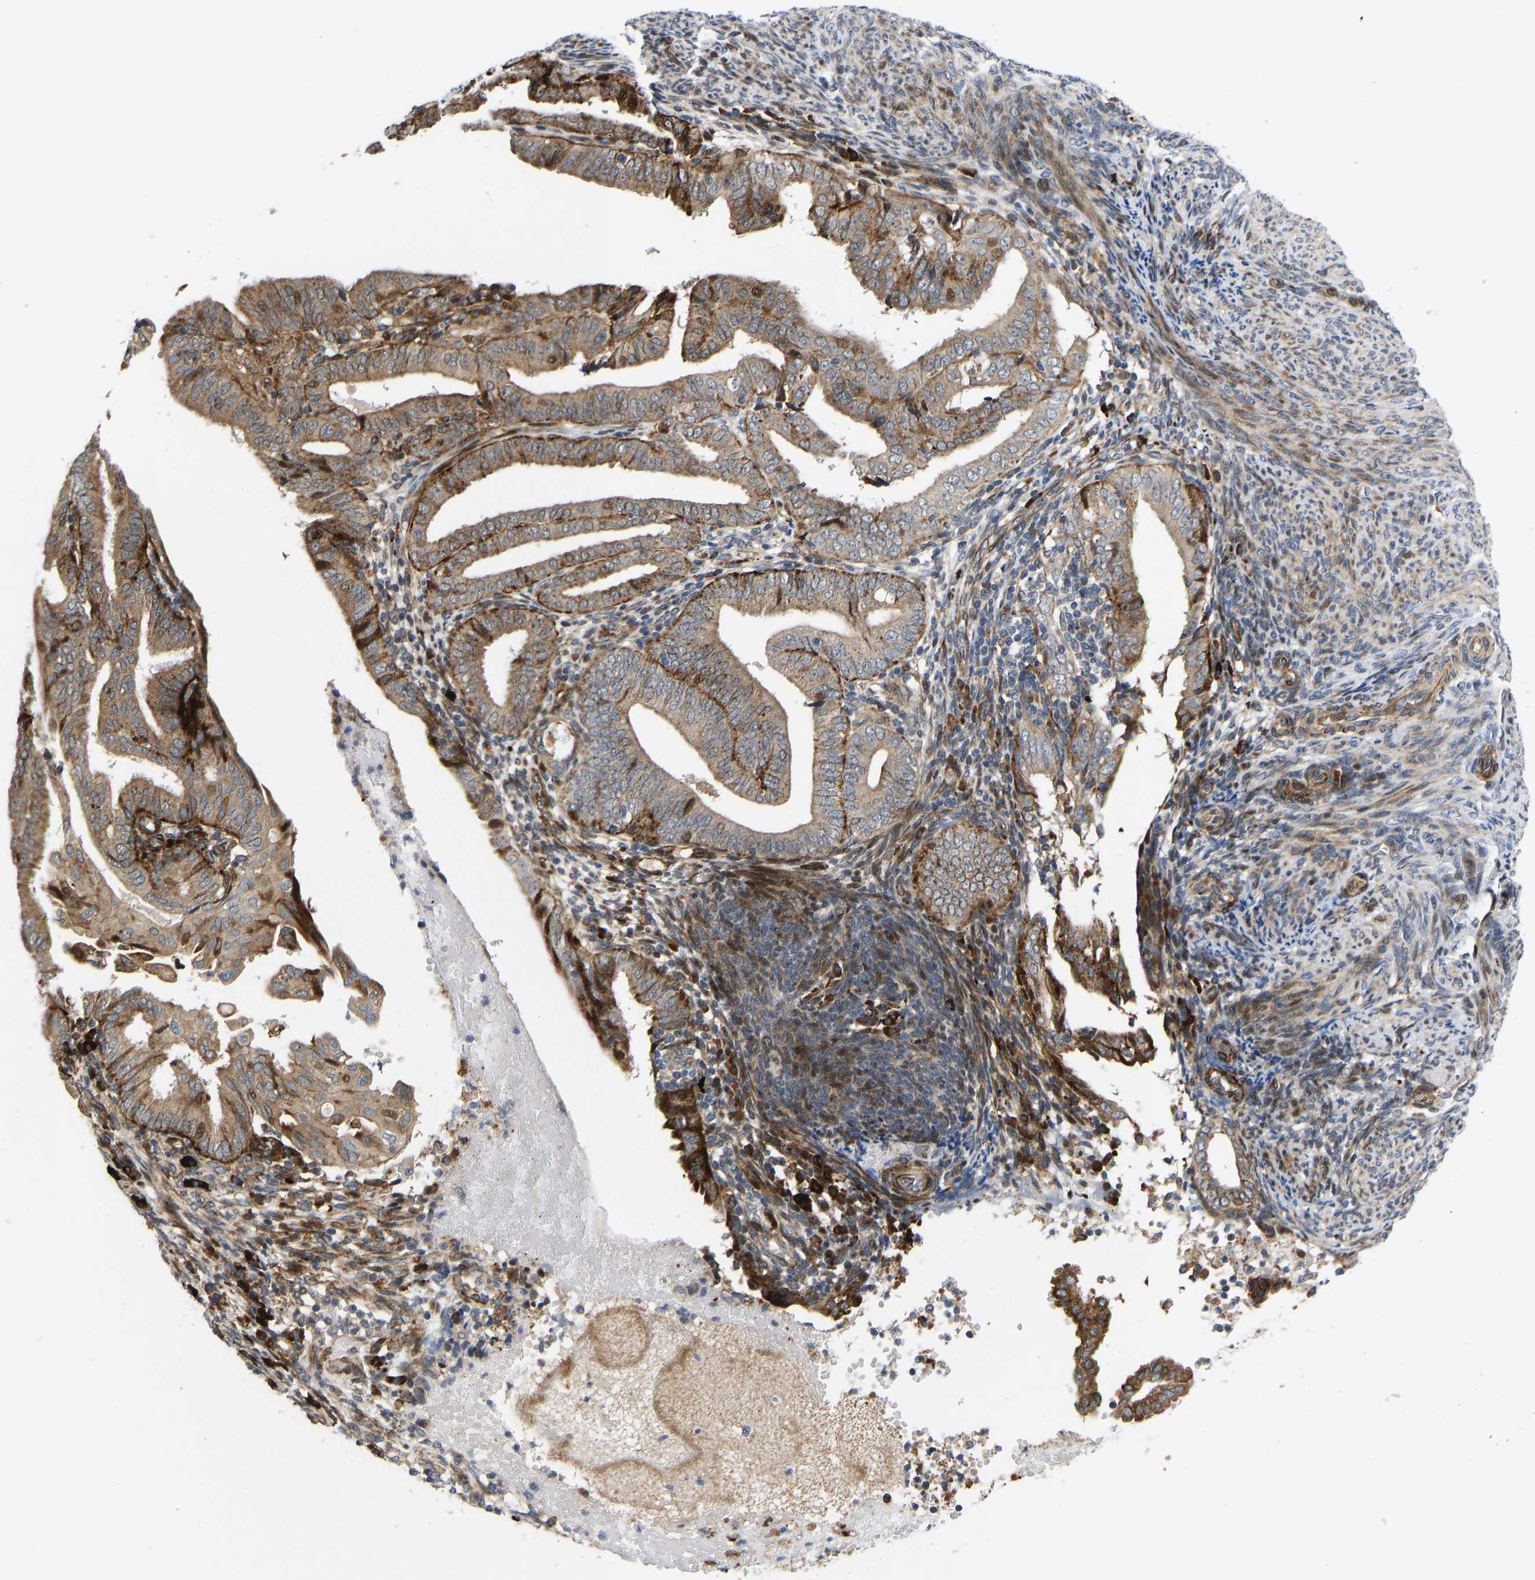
{"staining": {"intensity": "moderate", "quantity": ">75%", "location": "cytoplasmic/membranous,nuclear"}, "tissue": "endometrial cancer", "cell_type": "Tumor cells", "image_type": "cancer", "snomed": [{"axis": "morphology", "description": "Adenocarcinoma, NOS"}, {"axis": "topography", "description": "Endometrium"}], "caption": "IHC (DAB) staining of human endometrial adenocarcinoma exhibits moderate cytoplasmic/membranous and nuclear protein expression in approximately >75% of tumor cells. (DAB (3,3'-diaminobenzidine) IHC, brown staining for protein, blue staining for nuclei).", "gene": "TMEM38B", "patient": {"sex": "female", "age": 58}}